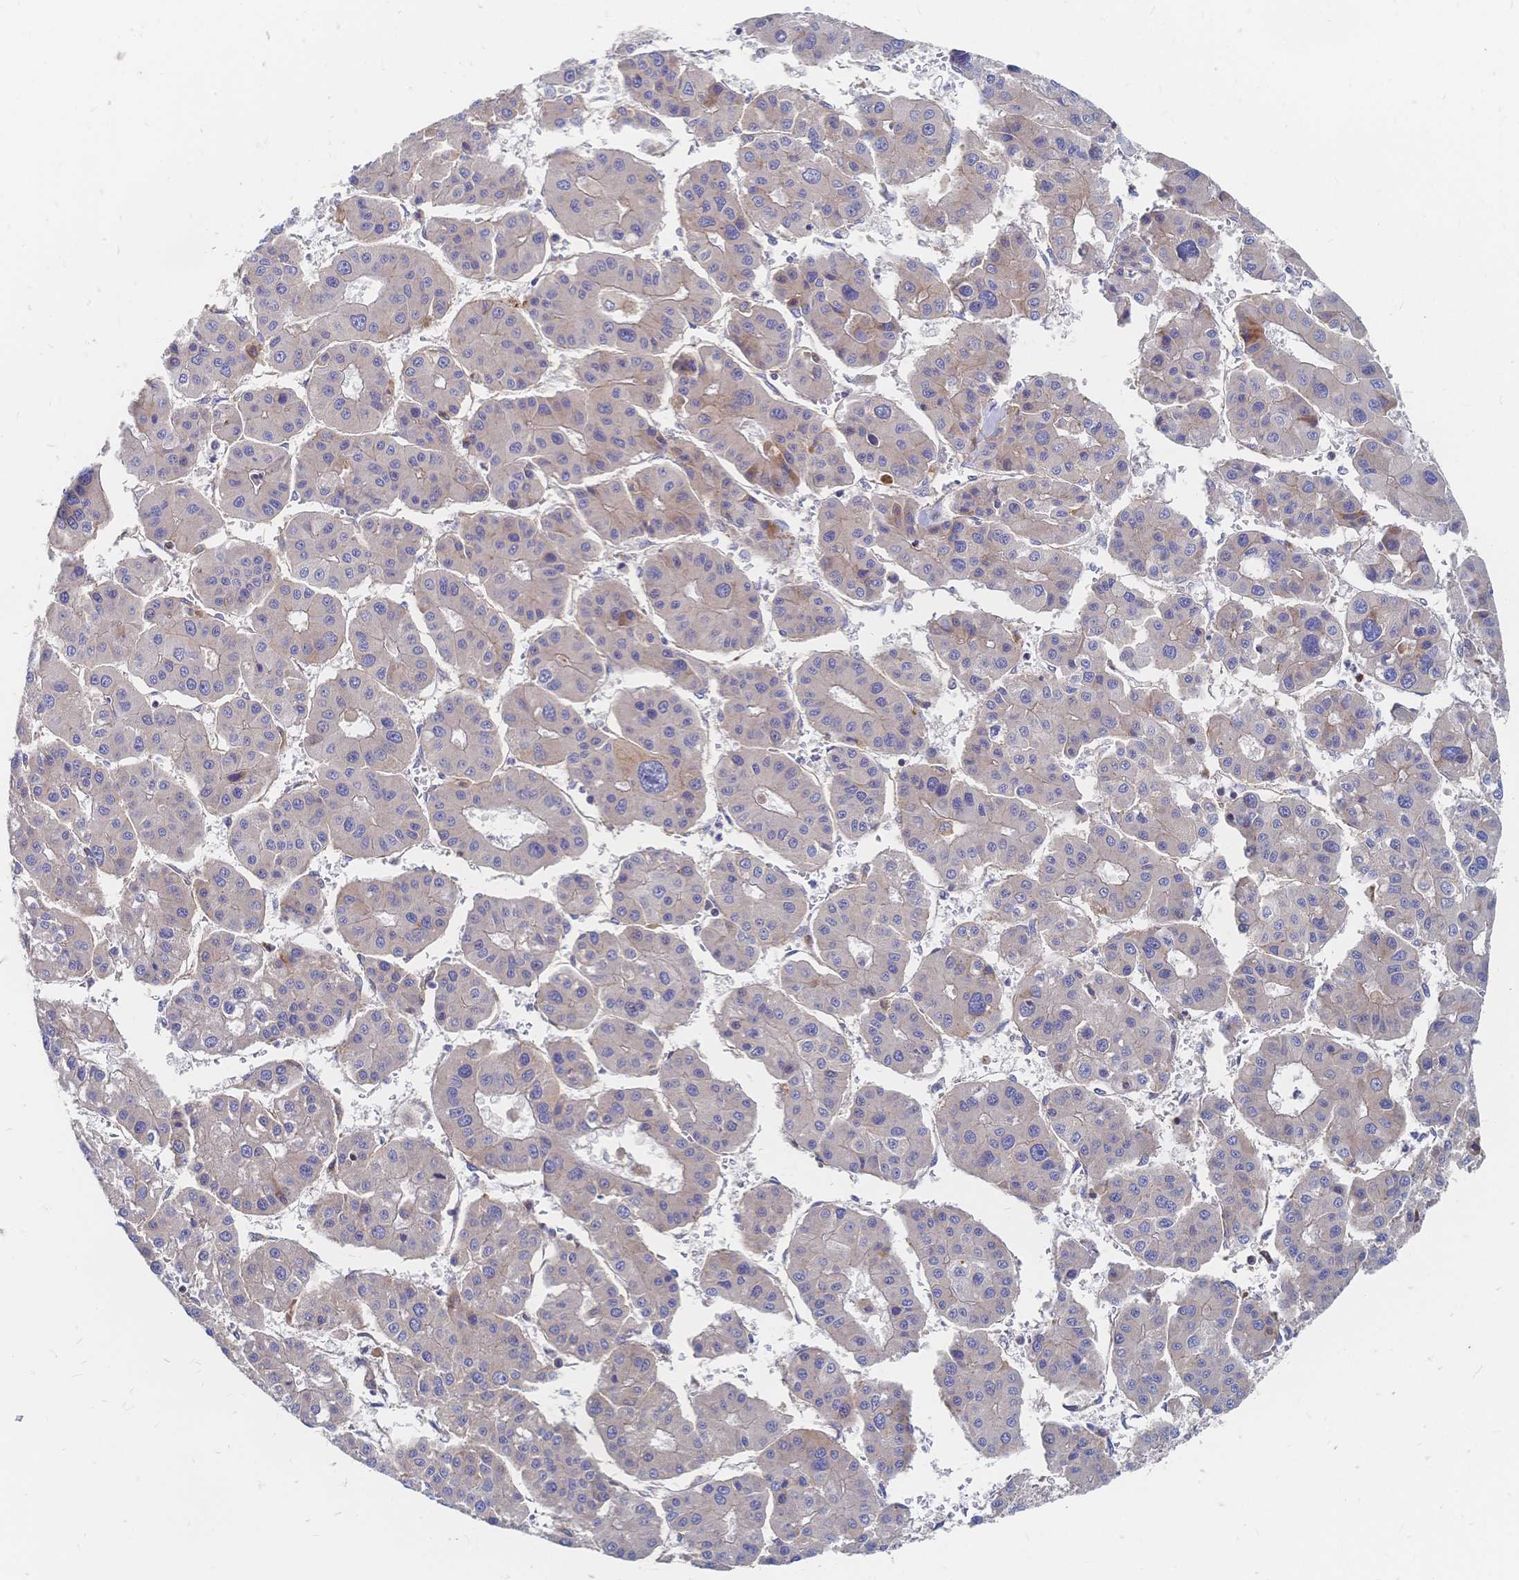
{"staining": {"intensity": "weak", "quantity": "<25%", "location": "cytoplasmic/membranous"}, "tissue": "liver cancer", "cell_type": "Tumor cells", "image_type": "cancer", "snomed": [{"axis": "morphology", "description": "Carcinoma, Hepatocellular, NOS"}, {"axis": "topography", "description": "Liver"}], "caption": "The IHC image has no significant expression in tumor cells of liver cancer (hepatocellular carcinoma) tissue.", "gene": "SORBS1", "patient": {"sex": "male", "age": 73}}